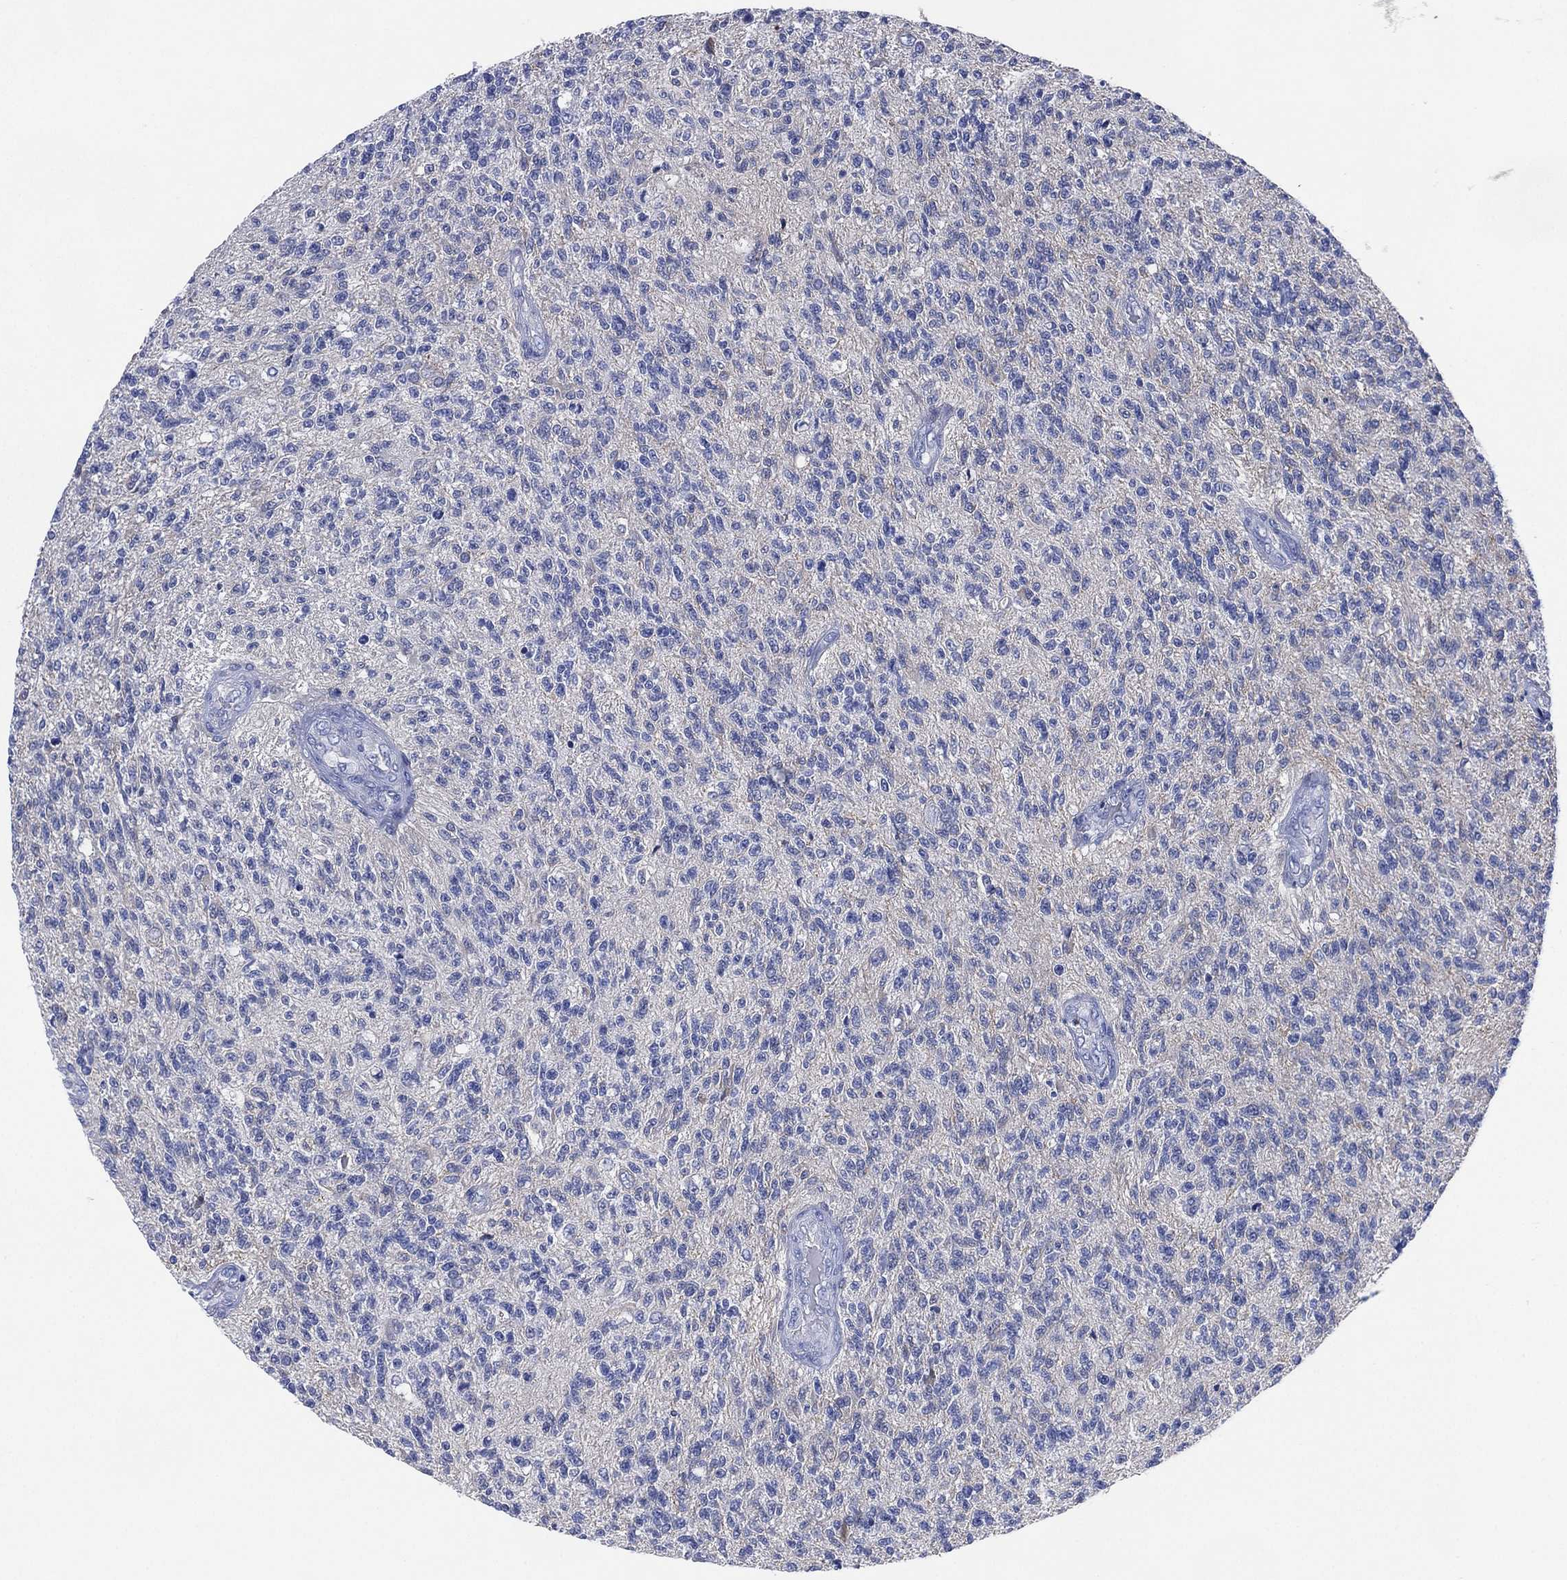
{"staining": {"intensity": "negative", "quantity": "none", "location": "none"}, "tissue": "glioma", "cell_type": "Tumor cells", "image_type": "cancer", "snomed": [{"axis": "morphology", "description": "Glioma, malignant, High grade"}, {"axis": "topography", "description": "Brain"}], "caption": "IHC histopathology image of human high-grade glioma (malignant) stained for a protein (brown), which demonstrates no expression in tumor cells.", "gene": "CHRNA3", "patient": {"sex": "male", "age": 56}}